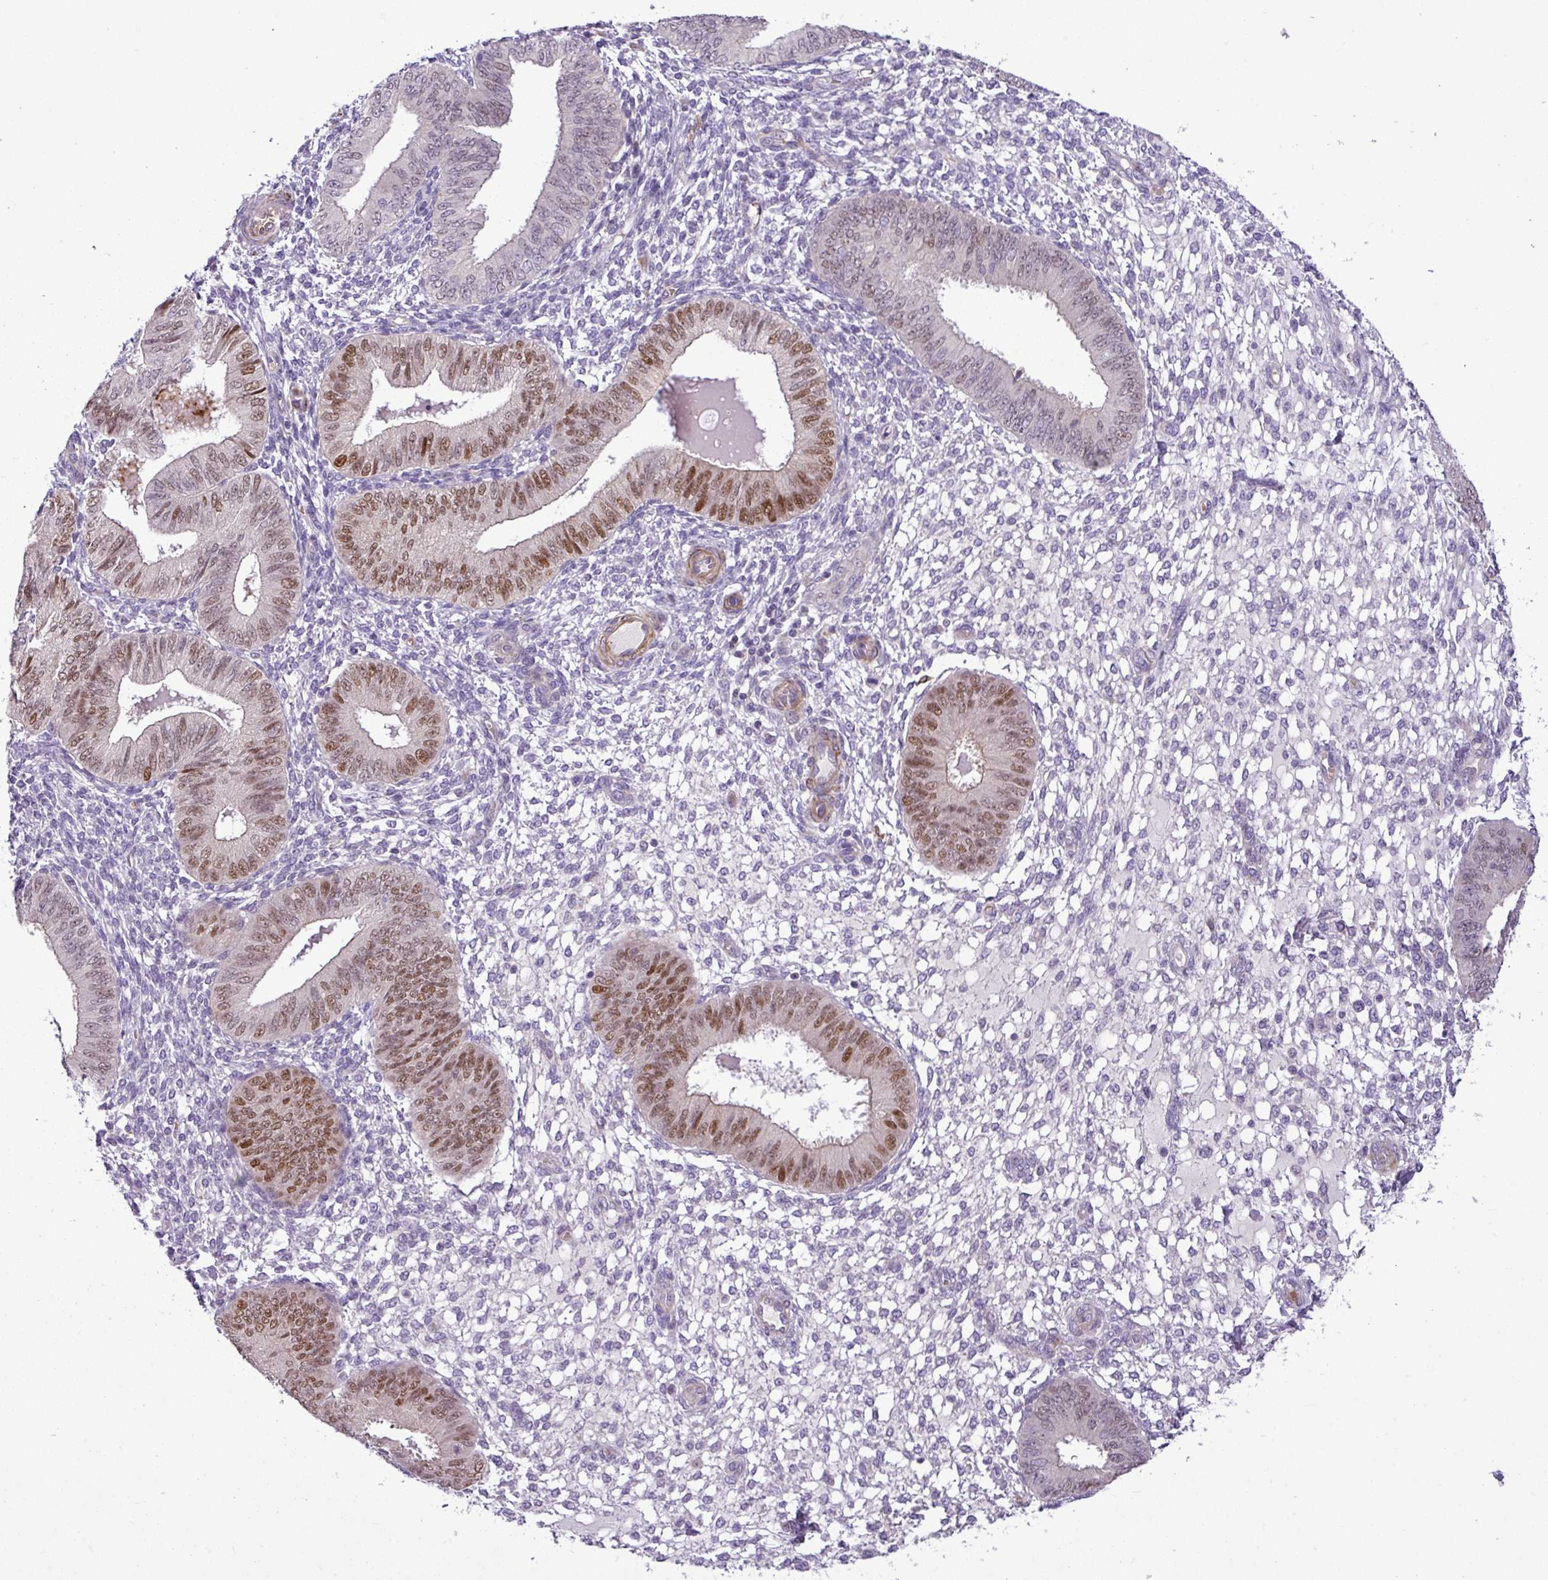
{"staining": {"intensity": "negative", "quantity": "none", "location": "none"}, "tissue": "endometrium", "cell_type": "Cells in endometrial stroma", "image_type": "normal", "snomed": [{"axis": "morphology", "description": "Normal tissue, NOS"}, {"axis": "topography", "description": "Endometrium"}], "caption": "There is no significant positivity in cells in endometrial stroma of endometrium. (IHC, brightfield microscopy, high magnification).", "gene": "NBEAL2", "patient": {"sex": "female", "age": 49}}